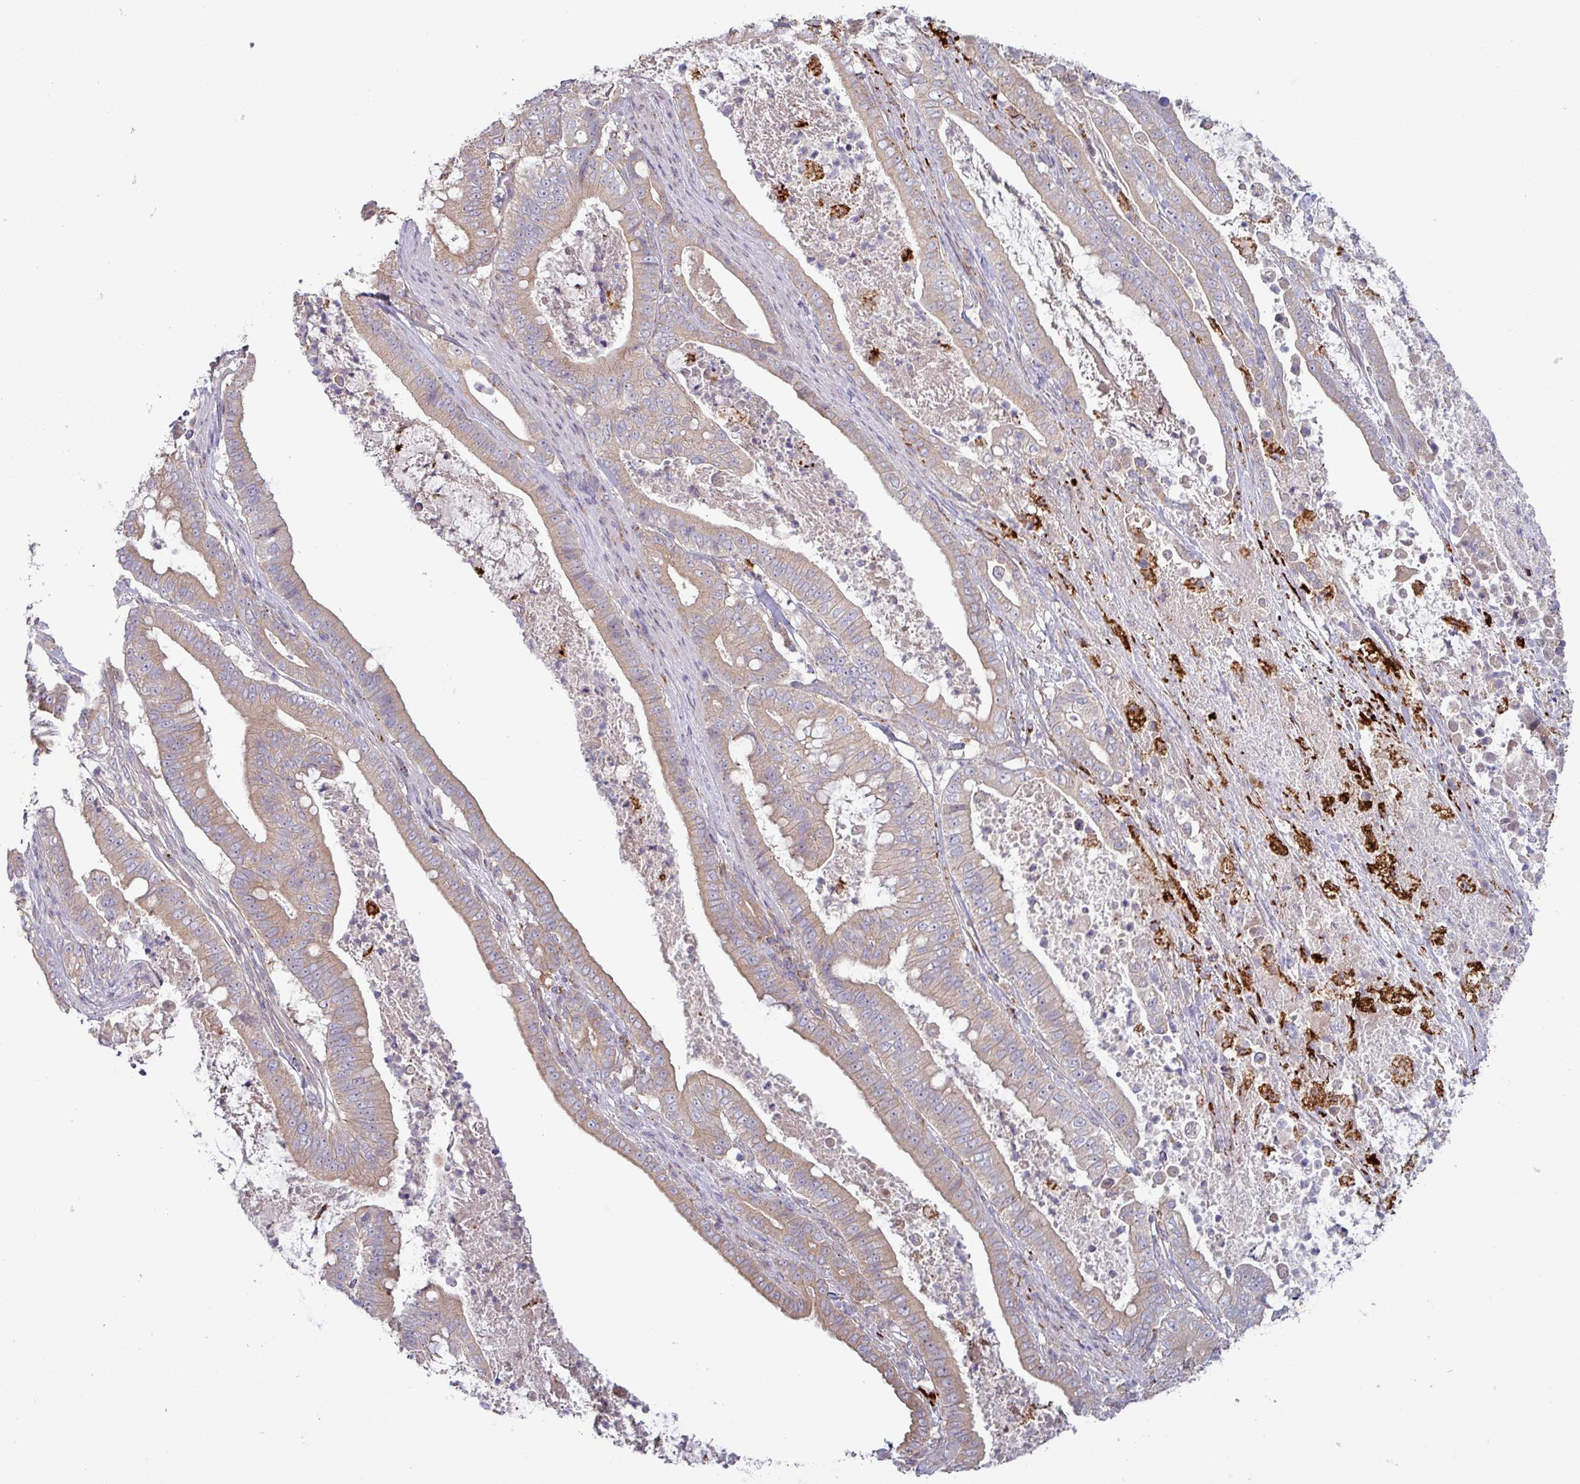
{"staining": {"intensity": "negative", "quantity": "none", "location": "none"}, "tissue": "pancreatic cancer", "cell_type": "Tumor cells", "image_type": "cancer", "snomed": [{"axis": "morphology", "description": "Adenocarcinoma, NOS"}, {"axis": "topography", "description": "Pancreas"}], "caption": "There is no significant positivity in tumor cells of adenocarcinoma (pancreatic).", "gene": "PLIN2", "patient": {"sex": "male", "age": 71}}